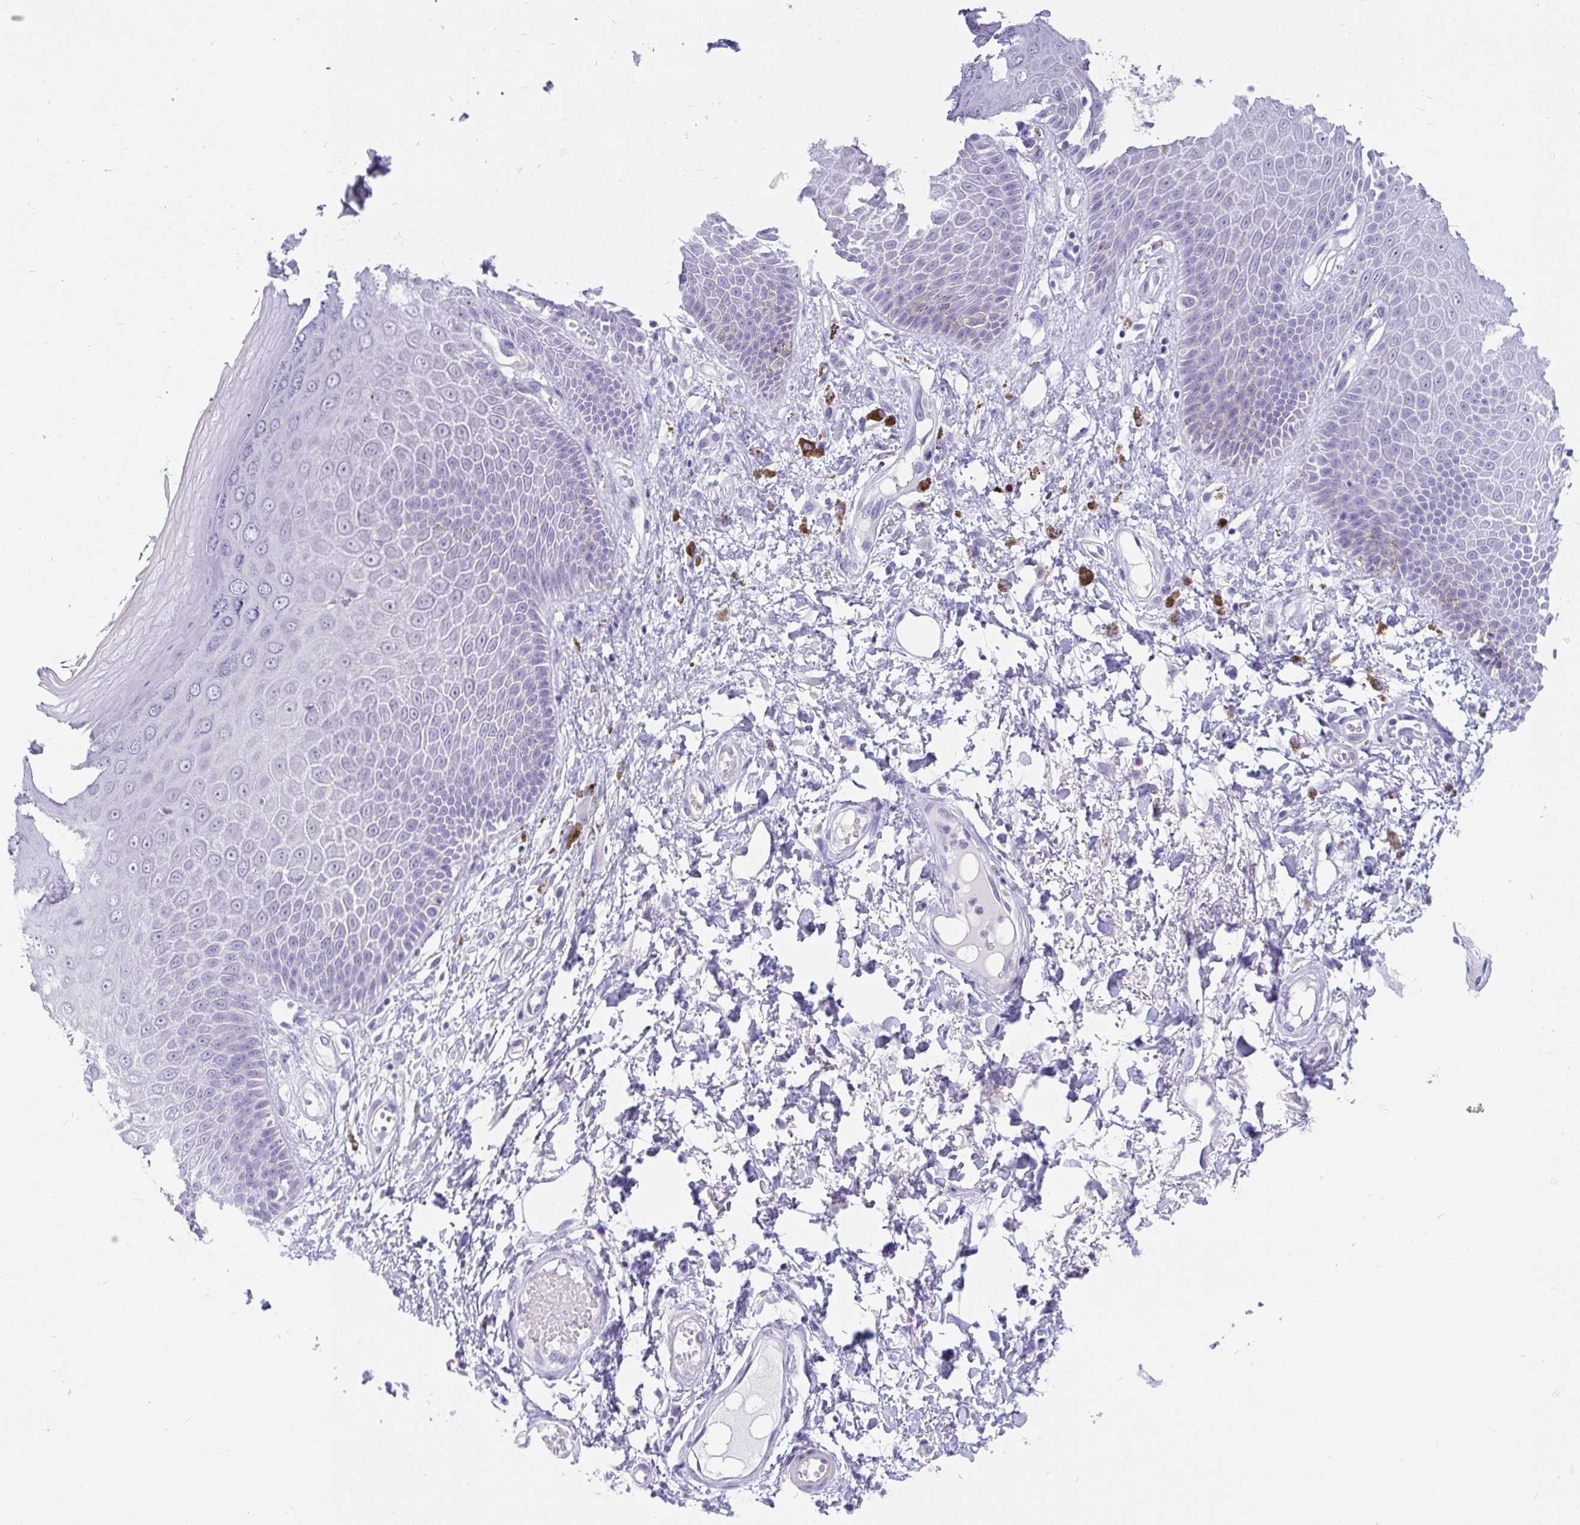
{"staining": {"intensity": "negative", "quantity": "none", "location": "none"}, "tissue": "skin", "cell_type": "Epidermal cells", "image_type": "normal", "snomed": [{"axis": "morphology", "description": "Normal tissue, NOS"}, {"axis": "topography", "description": "Anal"}, {"axis": "topography", "description": "Peripheral nerve tissue"}], "caption": "This photomicrograph is of benign skin stained with immunohistochemistry (IHC) to label a protein in brown with the nuclei are counter-stained blue. There is no staining in epidermal cells.", "gene": "INTS5", "patient": {"sex": "male", "age": 78}}